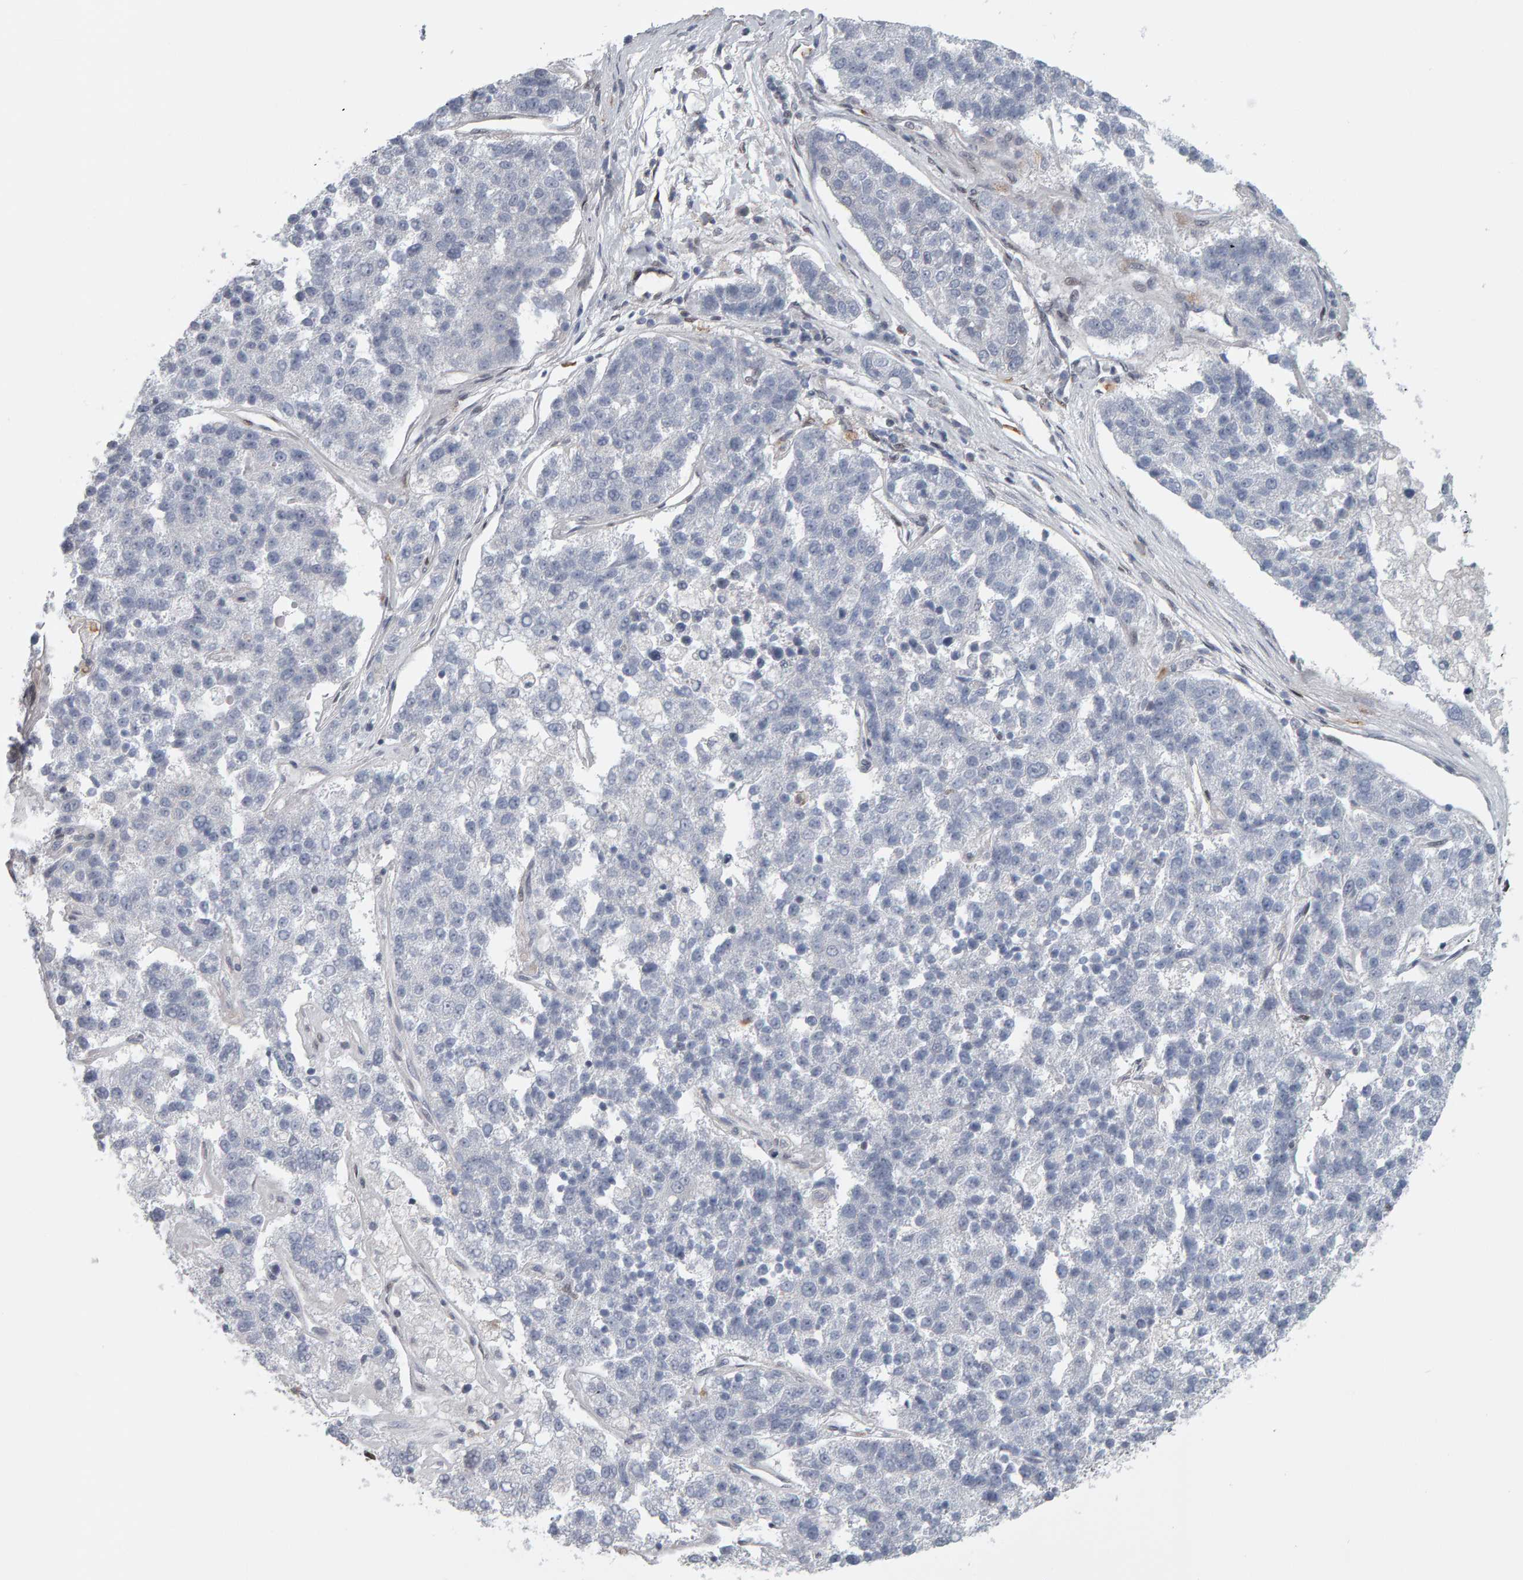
{"staining": {"intensity": "negative", "quantity": "none", "location": "none"}, "tissue": "pancreatic cancer", "cell_type": "Tumor cells", "image_type": "cancer", "snomed": [{"axis": "morphology", "description": "Adenocarcinoma, NOS"}, {"axis": "topography", "description": "Pancreas"}], "caption": "Immunohistochemistry of human adenocarcinoma (pancreatic) exhibits no staining in tumor cells.", "gene": "ATF7IP", "patient": {"sex": "female", "age": 61}}